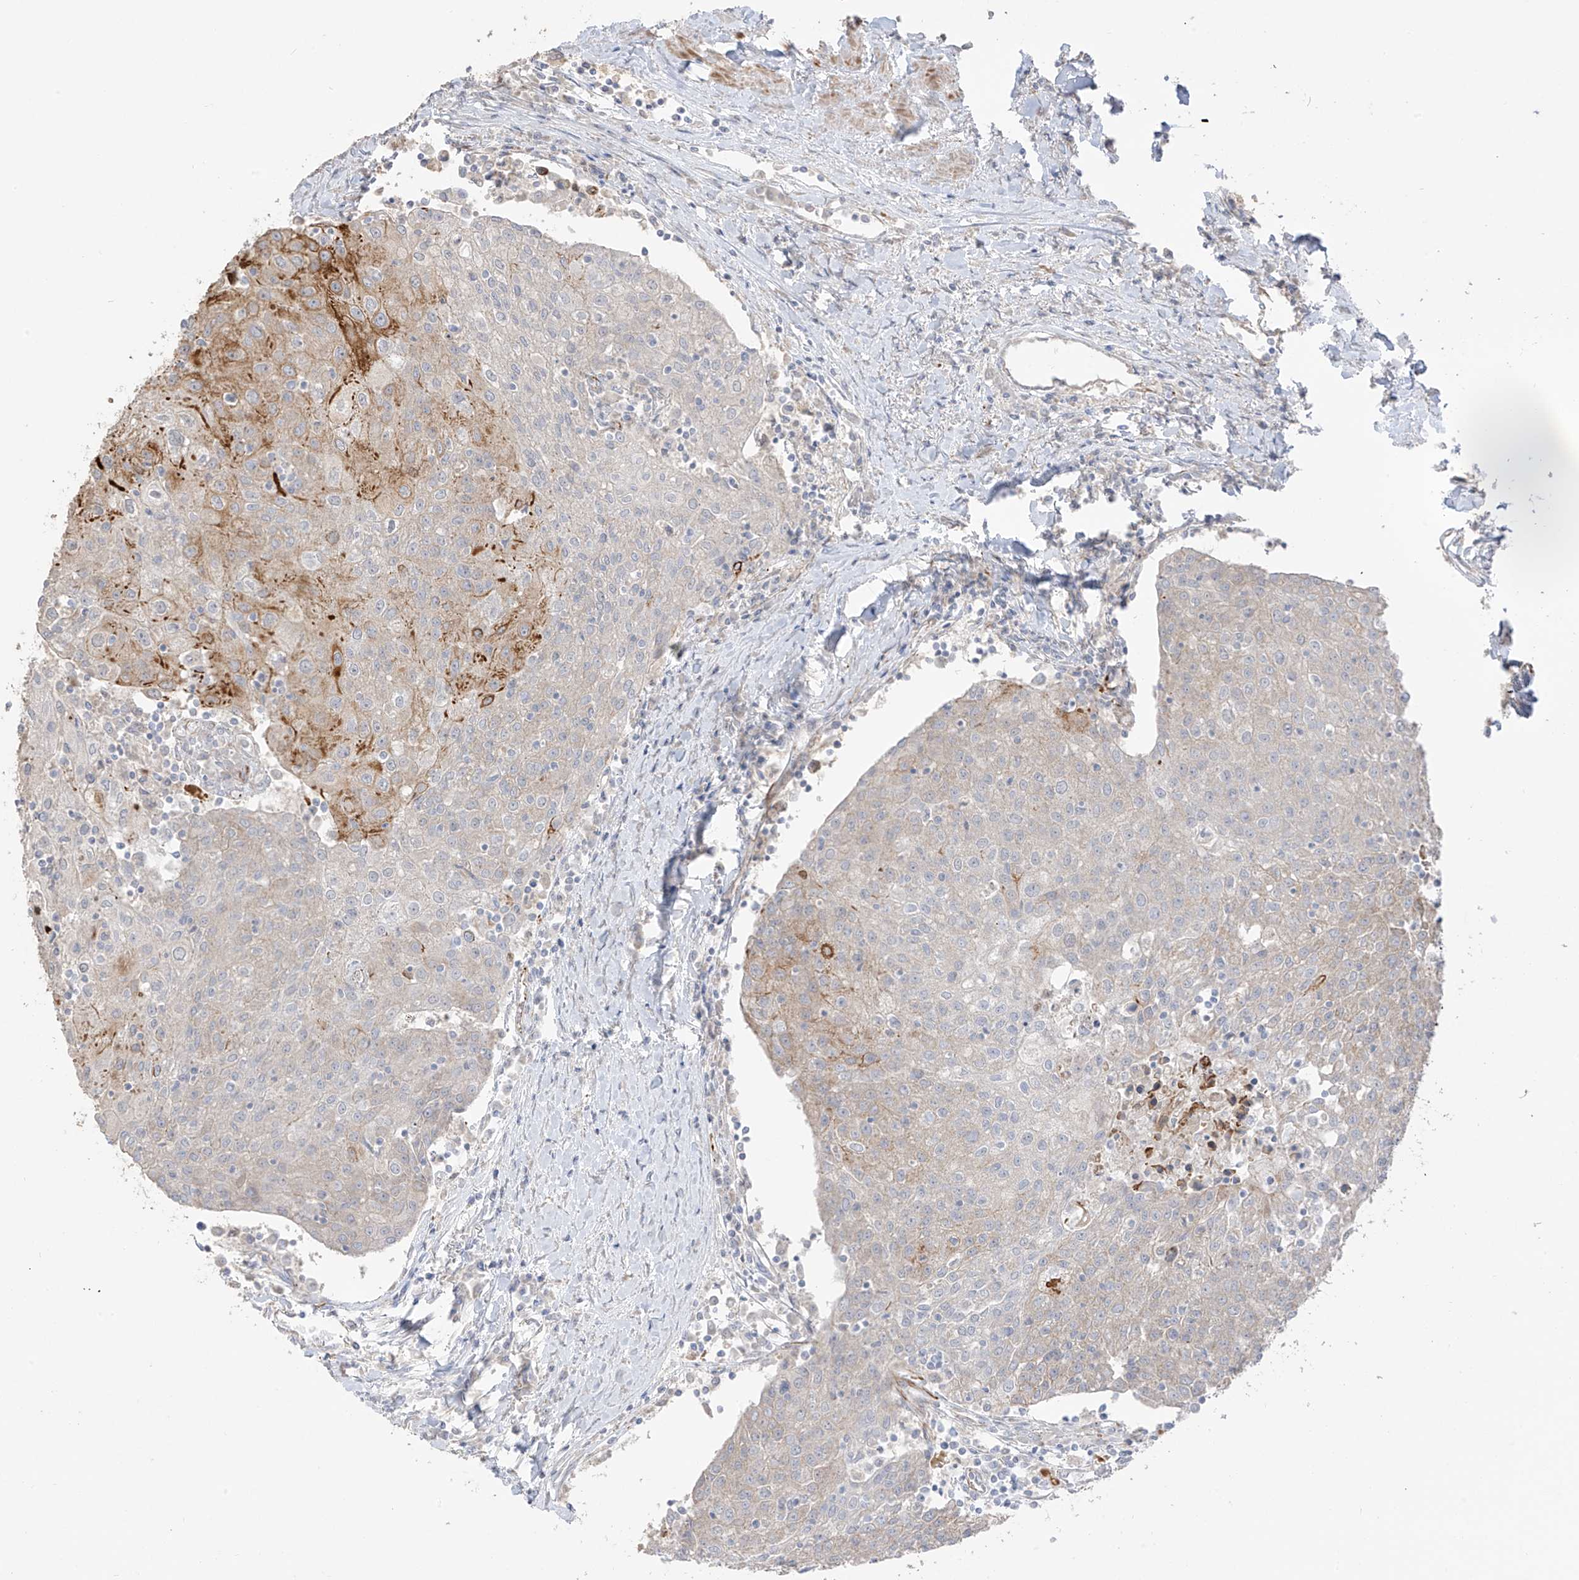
{"staining": {"intensity": "moderate", "quantity": "<25%", "location": "cytoplasmic/membranous"}, "tissue": "urothelial cancer", "cell_type": "Tumor cells", "image_type": "cancer", "snomed": [{"axis": "morphology", "description": "Urothelial carcinoma, High grade"}, {"axis": "topography", "description": "Urinary bladder"}], "caption": "Urothelial cancer stained with a protein marker displays moderate staining in tumor cells.", "gene": "DCDC2", "patient": {"sex": "female", "age": 85}}